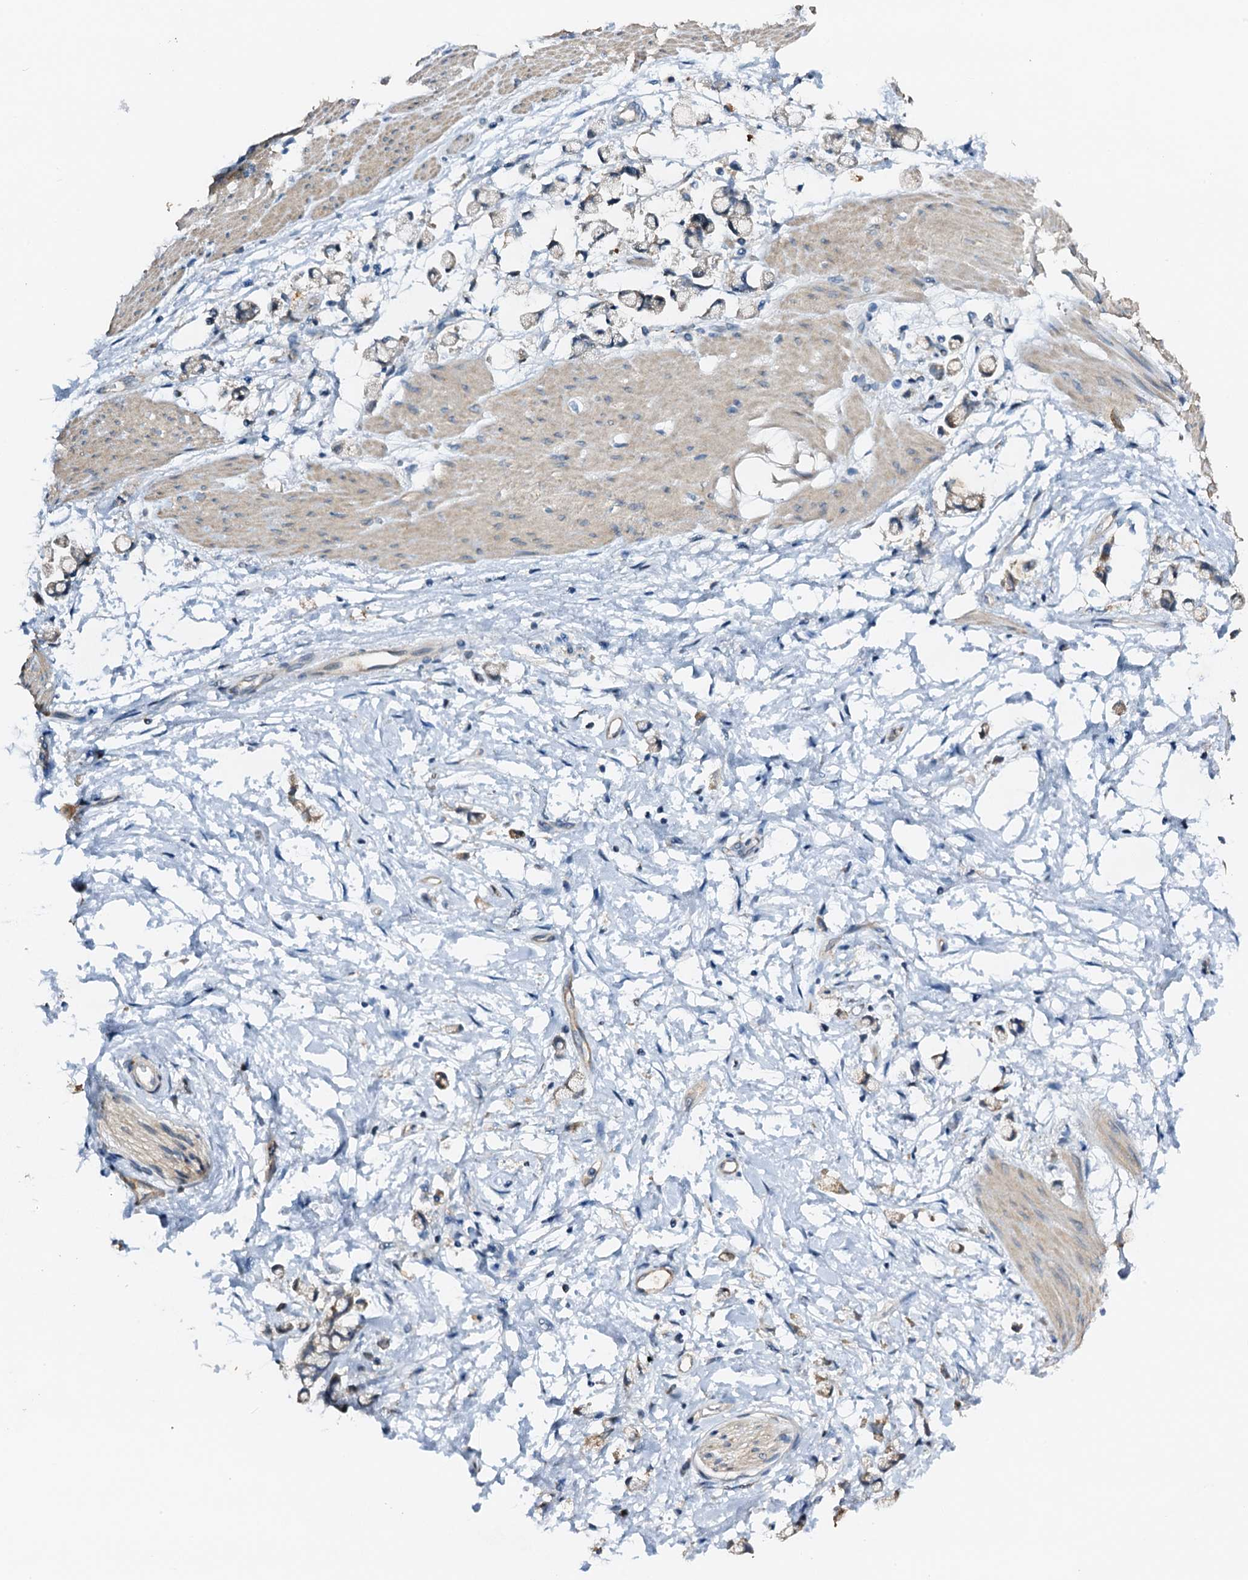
{"staining": {"intensity": "negative", "quantity": "none", "location": "none"}, "tissue": "stomach cancer", "cell_type": "Tumor cells", "image_type": "cancer", "snomed": [{"axis": "morphology", "description": "Adenocarcinoma, NOS"}, {"axis": "topography", "description": "Stomach"}], "caption": "Micrograph shows no protein staining in tumor cells of stomach cancer tissue.", "gene": "ZNF606", "patient": {"sex": "female", "age": 60}}